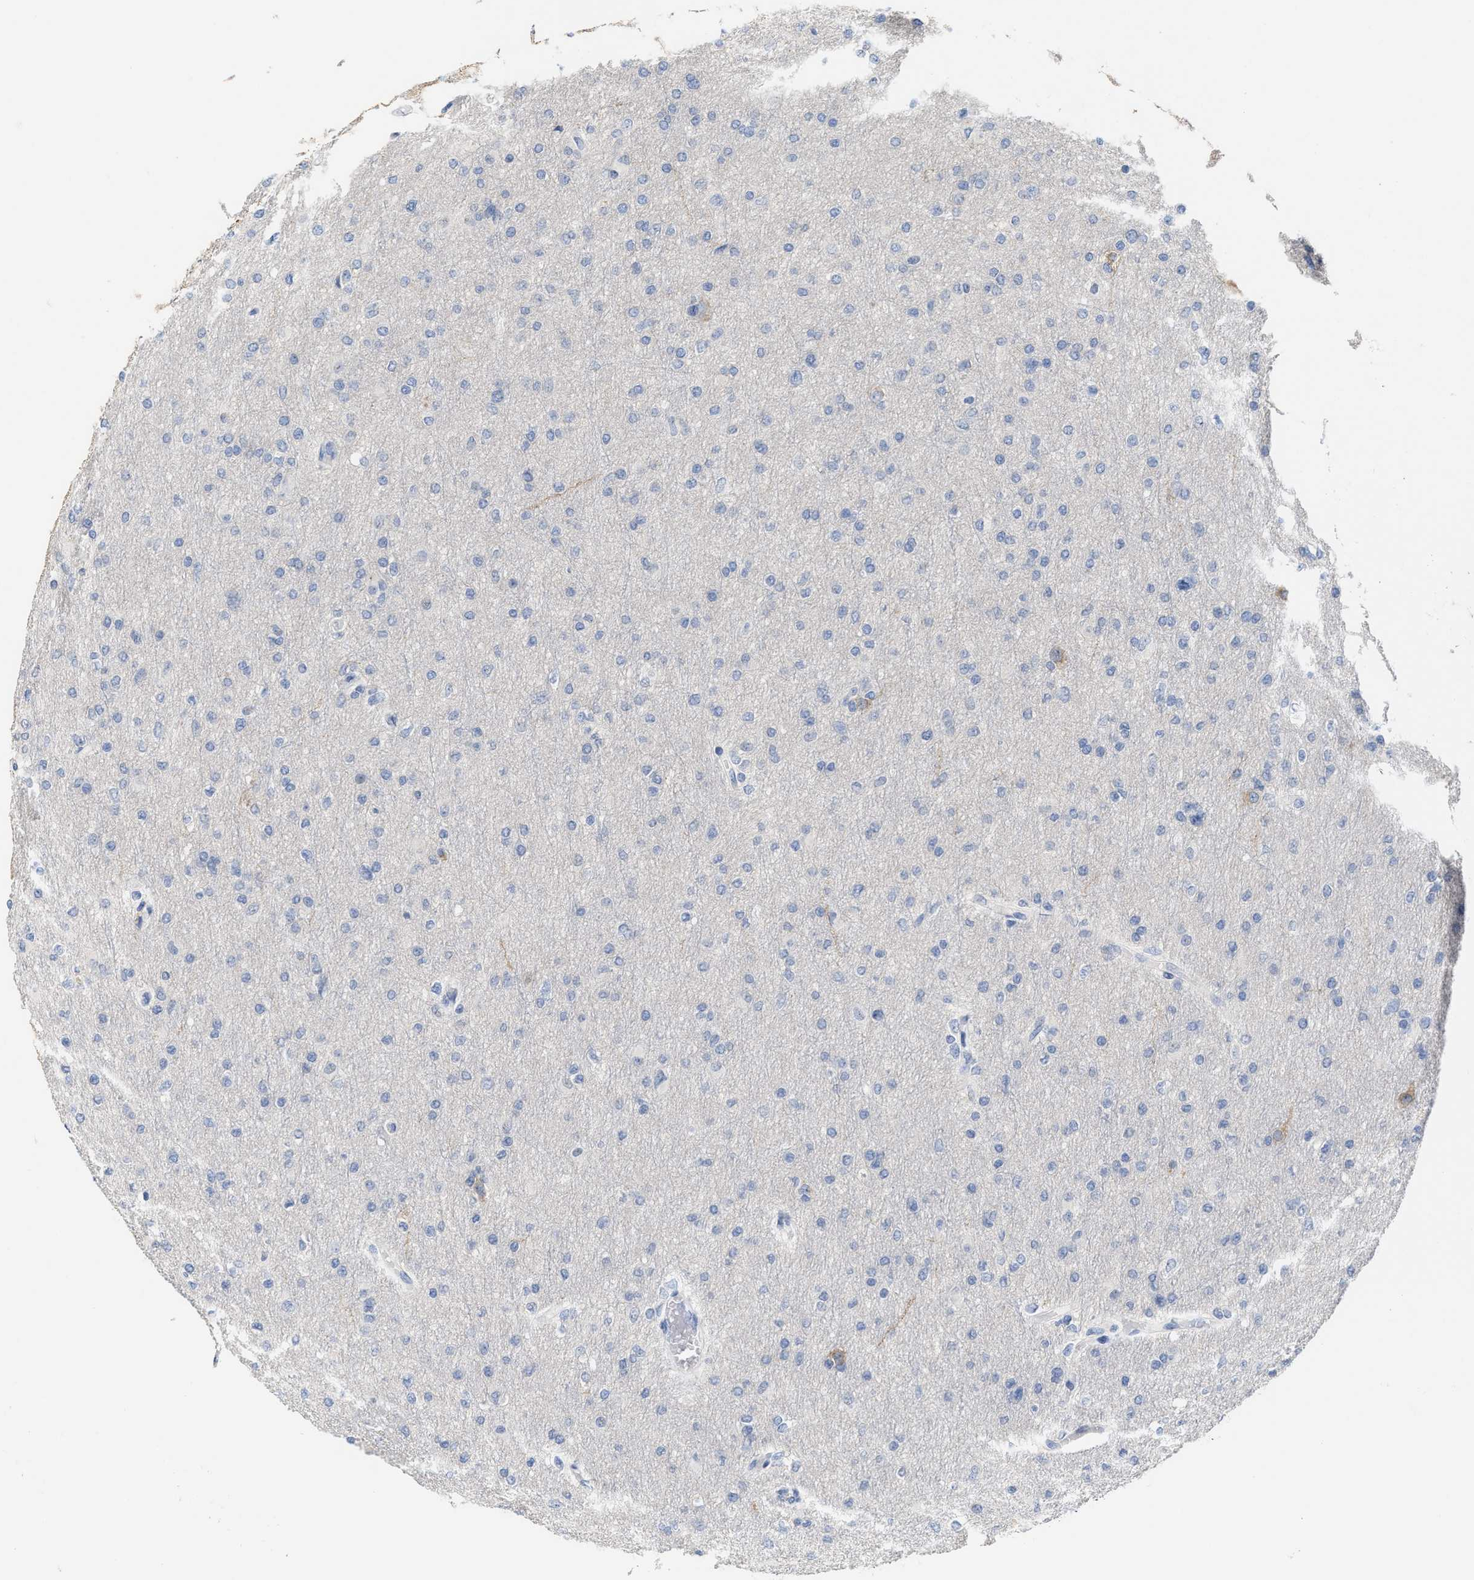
{"staining": {"intensity": "negative", "quantity": "none", "location": "none"}, "tissue": "glioma", "cell_type": "Tumor cells", "image_type": "cancer", "snomed": [{"axis": "morphology", "description": "Glioma, malignant, High grade"}, {"axis": "topography", "description": "Cerebral cortex"}], "caption": "Malignant high-grade glioma was stained to show a protein in brown. There is no significant staining in tumor cells. Nuclei are stained in blue.", "gene": "RYR2", "patient": {"sex": "female", "age": 36}}